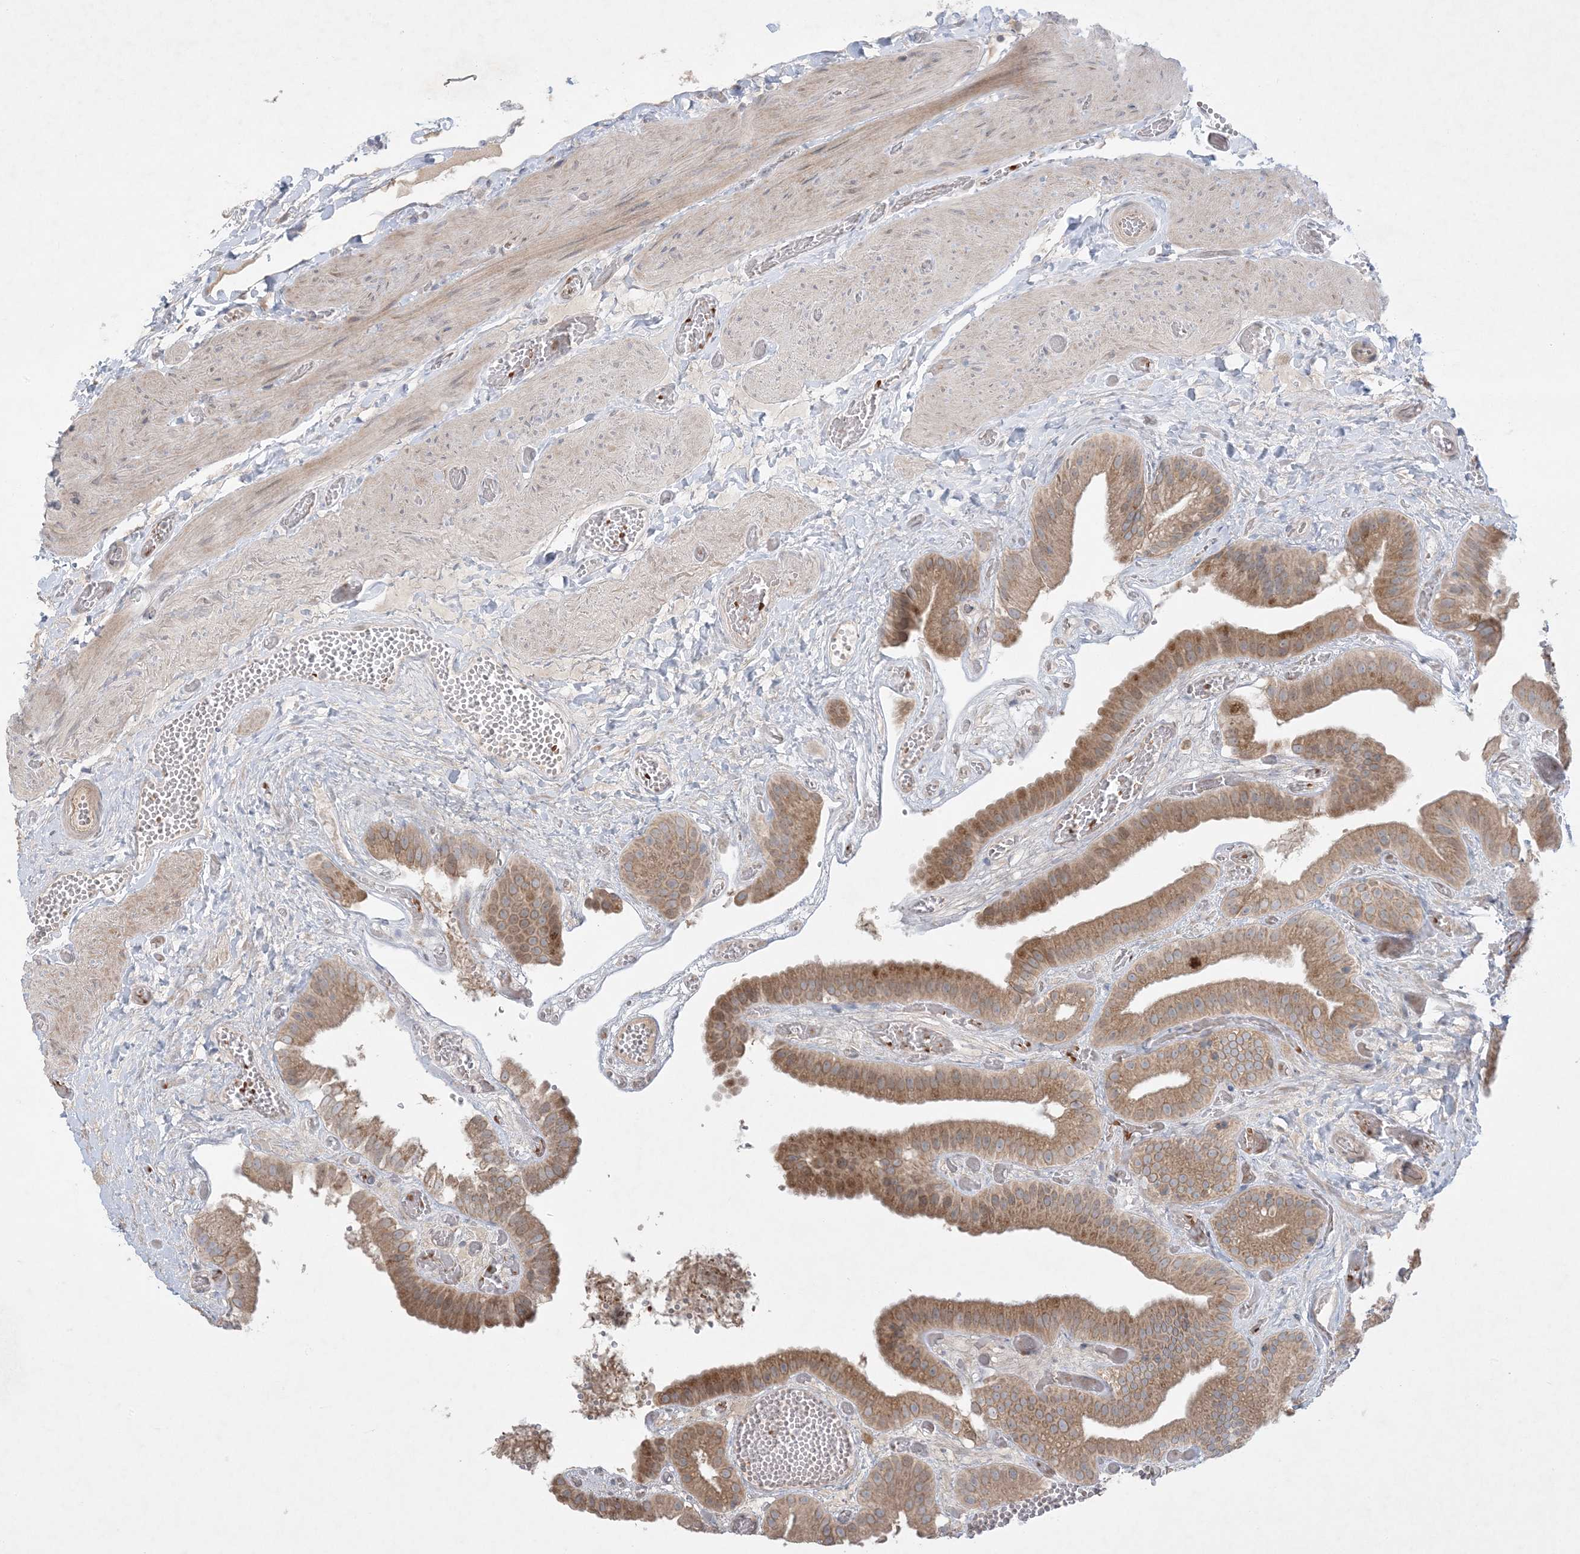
{"staining": {"intensity": "moderate", "quantity": ">75%", "location": "cytoplasmic/membranous"}, "tissue": "gallbladder", "cell_type": "Glandular cells", "image_type": "normal", "snomed": [{"axis": "morphology", "description": "Normal tissue, NOS"}, {"axis": "topography", "description": "Gallbladder"}], "caption": "This histopathology image exhibits normal gallbladder stained with IHC to label a protein in brown. The cytoplasmic/membranous of glandular cells show moderate positivity for the protein. Nuclei are counter-stained blue.", "gene": "MMGT1", "patient": {"sex": "female", "age": 64}}